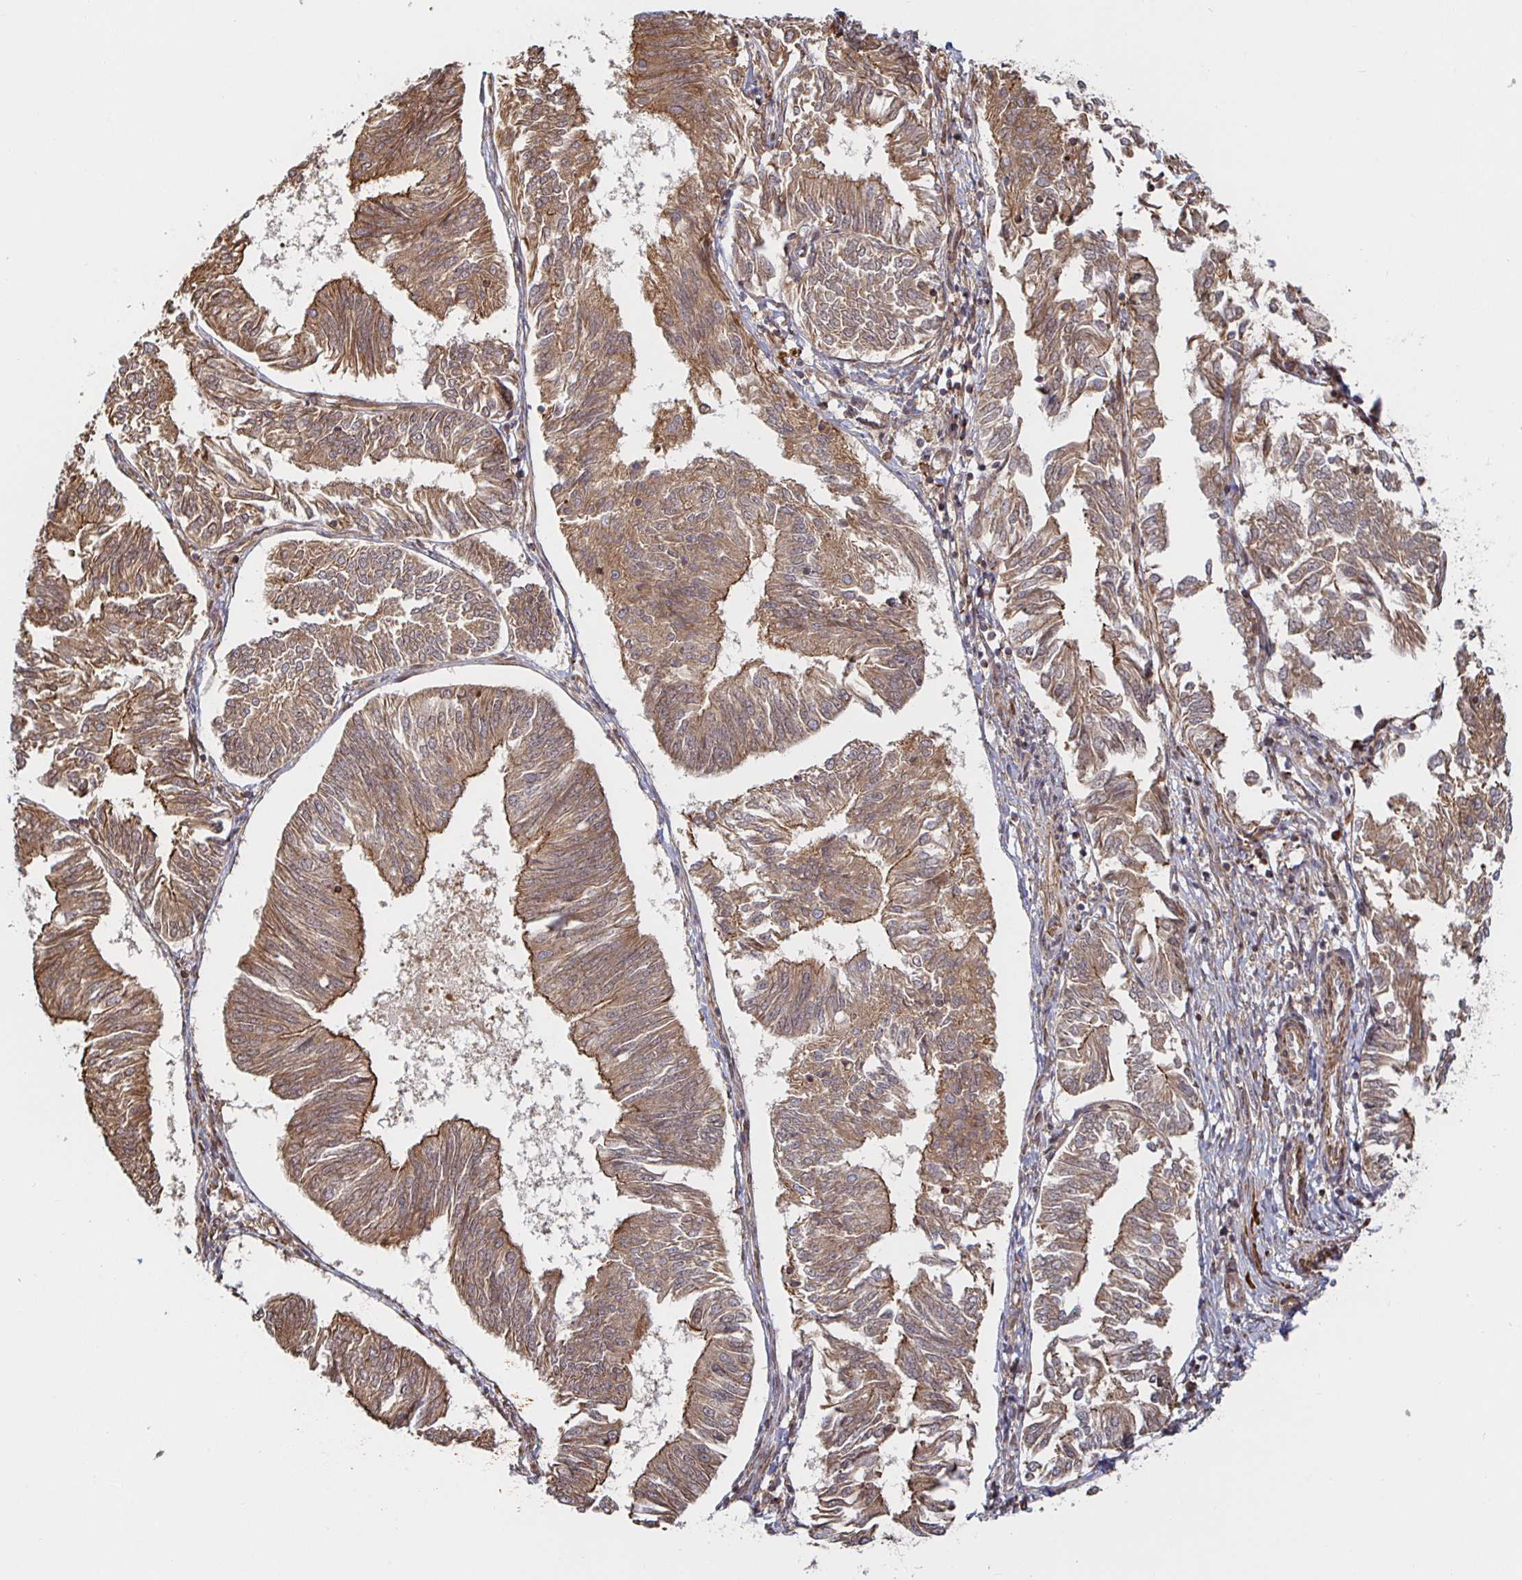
{"staining": {"intensity": "moderate", "quantity": ">75%", "location": "cytoplasmic/membranous"}, "tissue": "endometrial cancer", "cell_type": "Tumor cells", "image_type": "cancer", "snomed": [{"axis": "morphology", "description": "Adenocarcinoma, NOS"}, {"axis": "topography", "description": "Endometrium"}], "caption": "Immunohistochemical staining of human endometrial adenocarcinoma demonstrates medium levels of moderate cytoplasmic/membranous protein staining in about >75% of tumor cells.", "gene": "STRAP", "patient": {"sex": "female", "age": 58}}